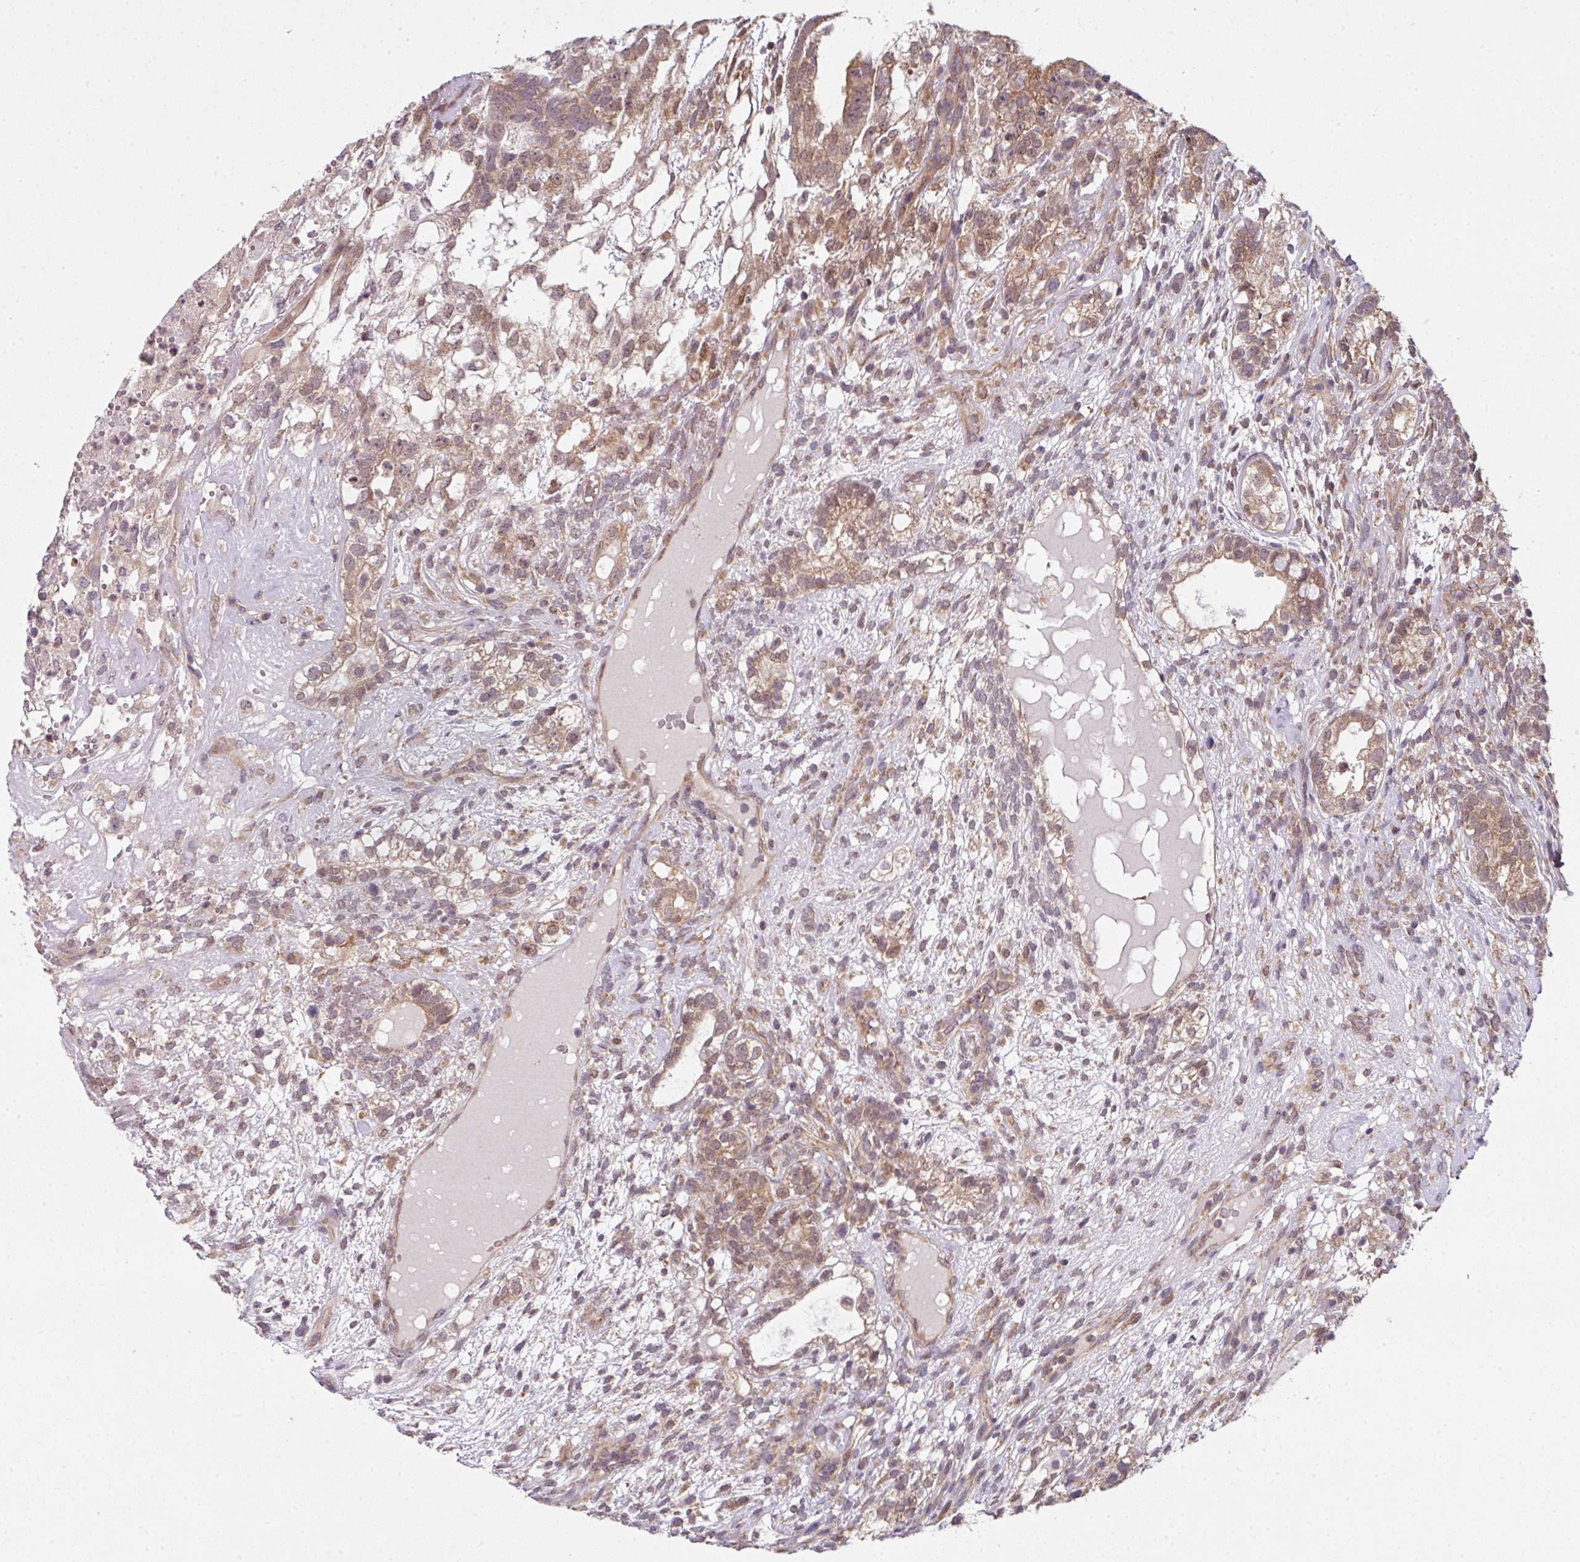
{"staining": {"intensity": "moderate", "quantity": "25%-75%", "location": "cytoplasmic/membranous,nuclear"}, "tissue": "testis cancer", "cell_type": "Tumor cells", "image_type": "cancer", "snomed": [{"axis": "morphology", "description": "Seminoma, NOS"}, {"axis": "morphology", "description": "Carcinoma, Embryonal, NOS"}, {"axis": "topography", "description": "Testis"}], "caption": "This micrograph exhibits immunohistochemistry (IHC) staining of human seminoma (testis), with medium moderate cytoplasmic/membranous and nuclear positivity in approximately 25%-75% of tumor cells.", "gene": "CAMLG", "patient": {"sex": "male", "age": 41}}